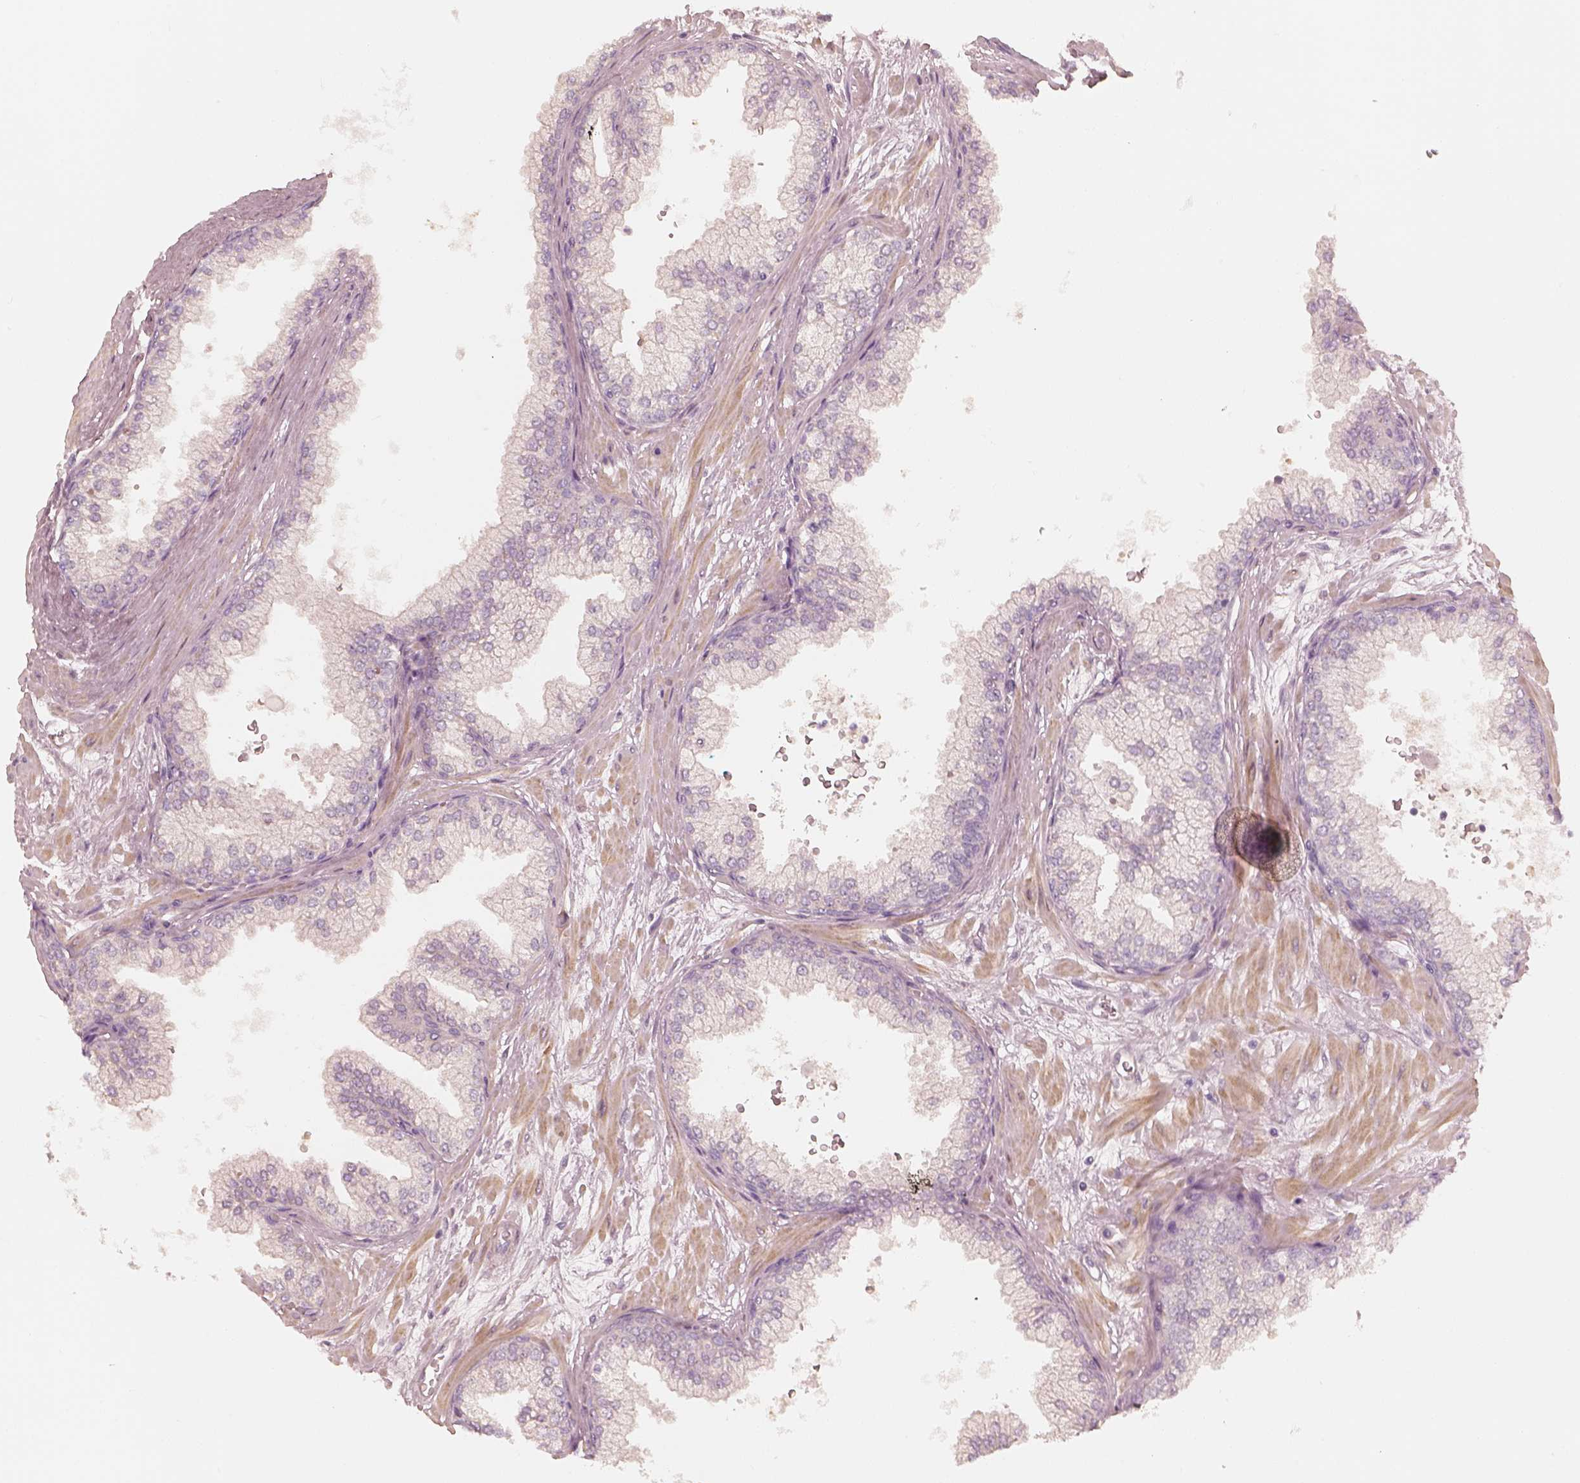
{"staining": {"intensity": "negative", "quantity": "none", "location": "none"}, "tissue": "prostate", "cell_type": "Glandular cells", "image_type": "normal", "snomed": [{"axis": "morphology", "description": "Normal tissue, NOS"}, {"axis": "topography", "description": "Prostate"}, {"axis": "topography", "description": "Peripheral nerve tissue"}], "caption": "An immunohistochemistry (IHC) image of unremarkable prostate is shown. There is no staining in glandular cells of prostate. (Stains: DAB (3,3'-diaminobenzidine) immunohistochemistry (IHC) with hematoxylin counter stain, Microscopy: brightfield microscopy at high magnification).", "gene": "KCNJ9", "patient": {"sex": "male", "age": 61}}